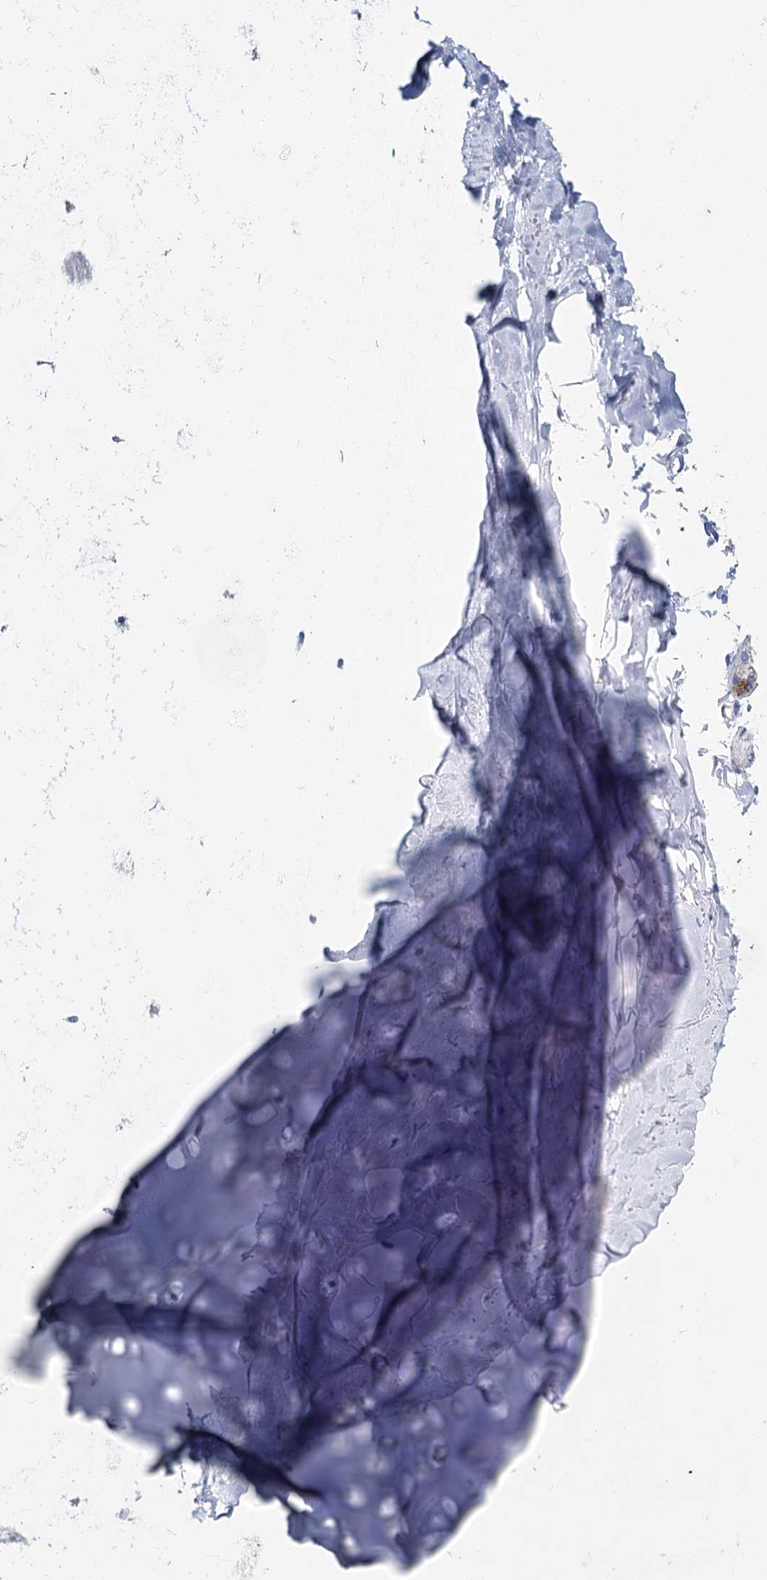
{"staining": {"intensity": "negative", "quantity": "none", "location": "none"}, "tissue": "adipose tissue", "cell_type": "Adipocytes", "image_type": "normal", "snomed": [{"axis": "morphology", "description": "Normal tissue, NOS"}, {"axis": "topography", "description": "Lymph node"}, {"axis": "topography", "description": "Bronchus"}], "caption": "DAB immunohistochemical staining of unremarkable human adipose tissue displays no significant positivity in adipocytes. (Stains: DAB (3,3'-diaminobenzidine) IHC with hematoxylin counter stain, Microscopy: brightfield microscopy at high magnification).", "gene": "METTL7B", "patient": {"sex": "male", "age": 63}}